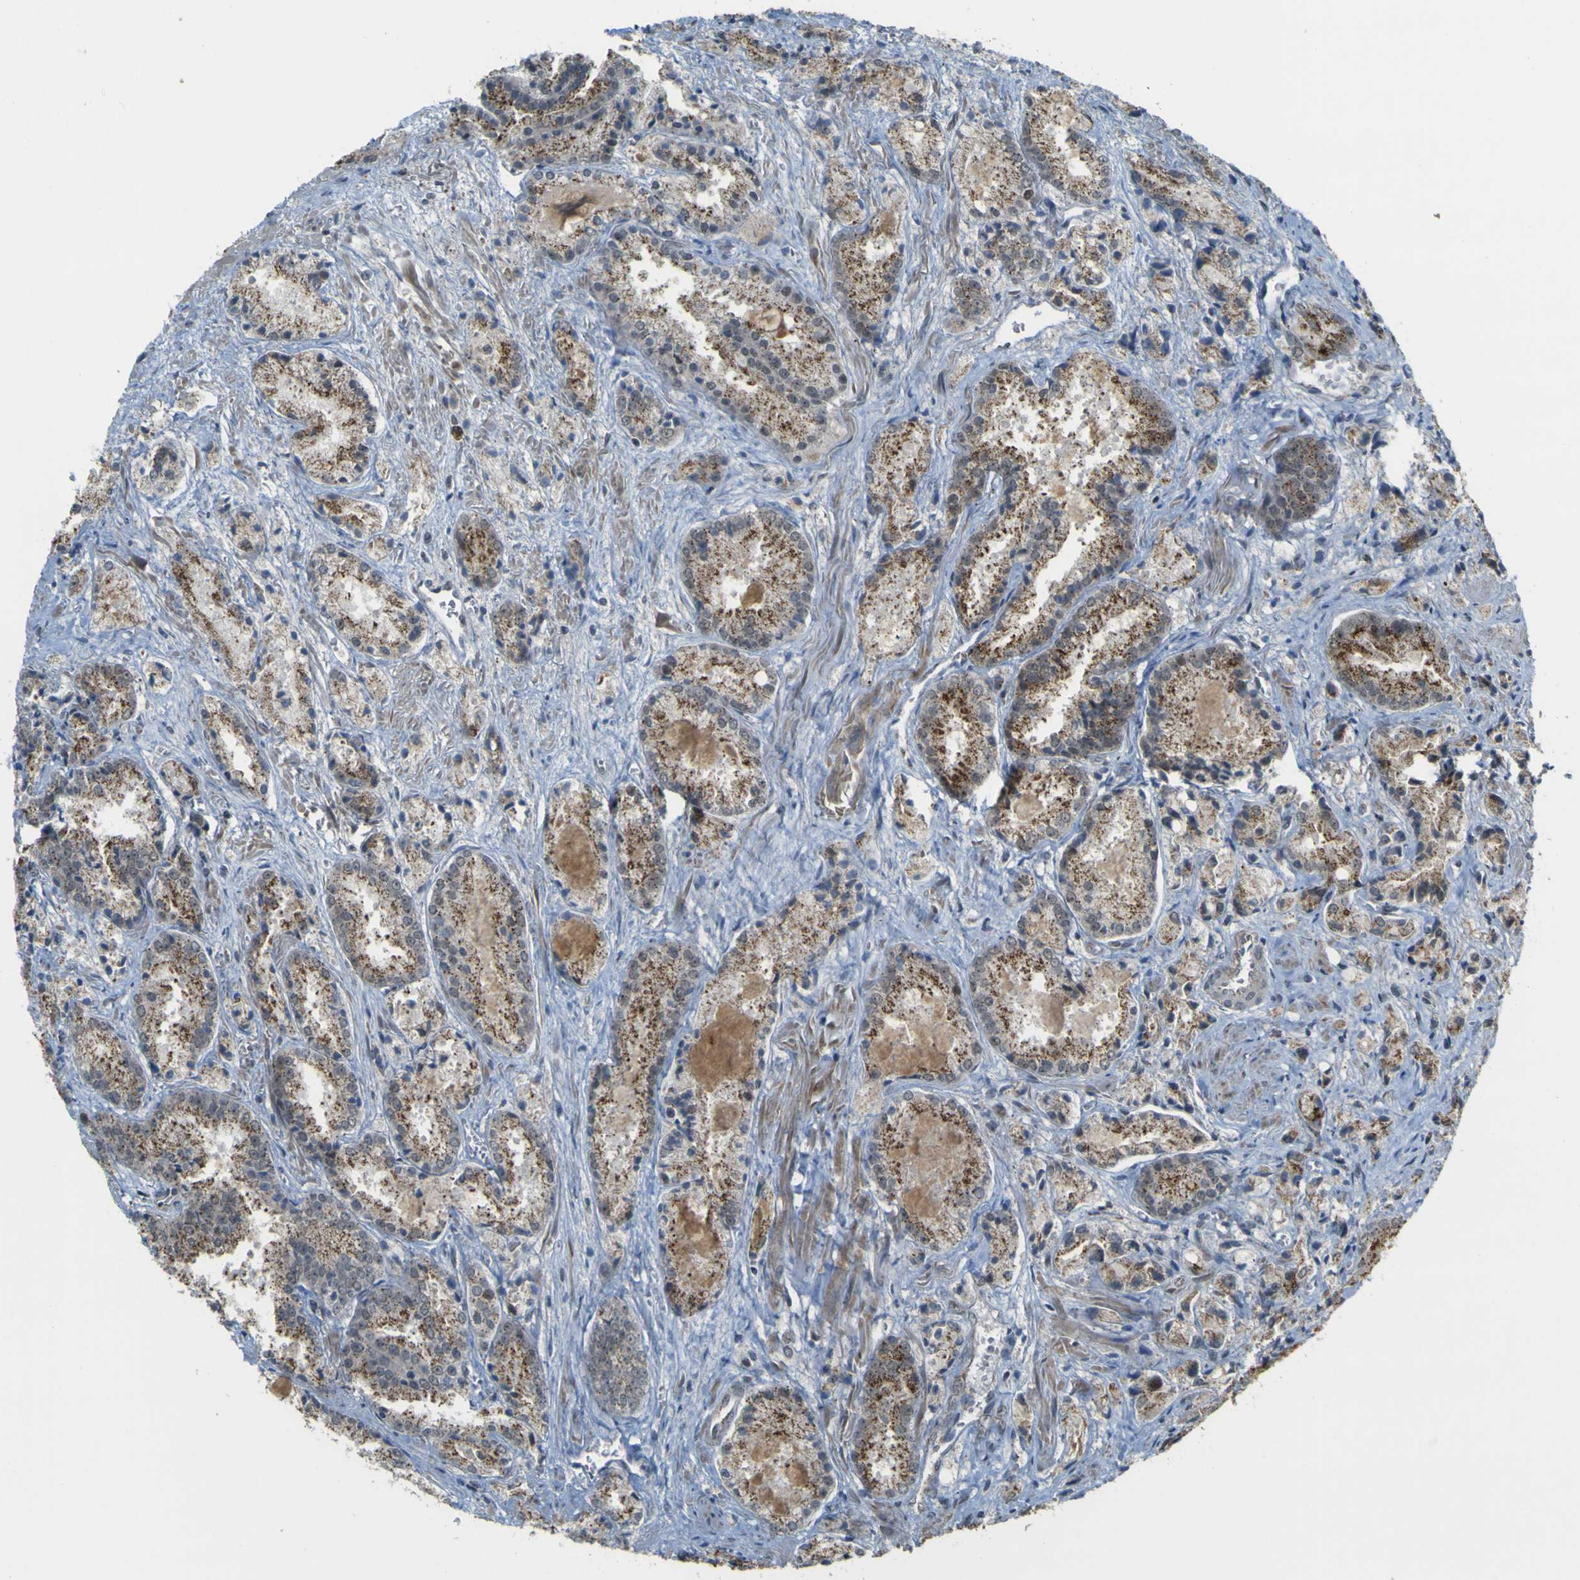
{"staining": {"intensity": "strong", "quantity": ">75%", "location": "cytoplasmic/membranous"}, "tissue": "prostate cancer", "cell_type": "Tumor cells", "image_type": "cancer", "snomed": [{"axis": "morphology", "description": "Adenocarcinoma, Low grade"}, {"axis": "topography", "description": "Prostate"}], "caption": "Protein staining exhibits strong cytoplasmic/membranous positivity in approximately >75% of tumor cells in prostate cancer.", "gene": "ACBD5", "patient": {"sex": "male", "age": 64}}